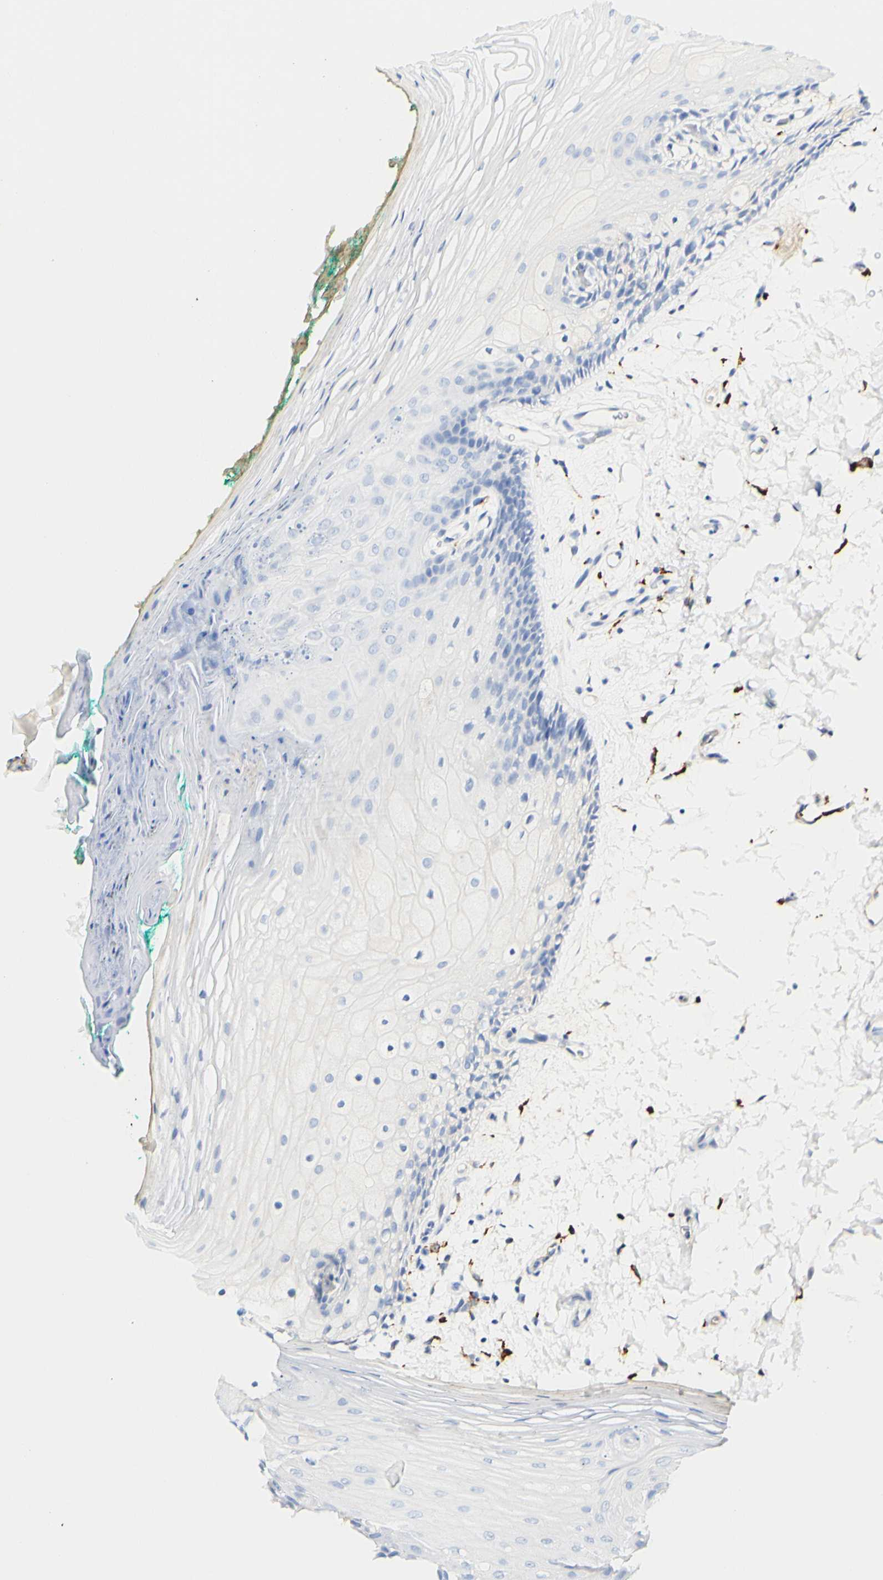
{"staining": {"intensity": "weak", "quantity": "<25%", "location": "cytoplasmic/membranous"}, "tissue": "oral mucosa", "cell_type": "Squamous epithelial cells", "image_type": "normal", "snomed": [{"axis": "morphology", "description": "Normal tissue, NOS"}, {"axis": "topography", "description": "Skeletal muscle"}, {"axis": "topography", "description": "Oral tissue"}, {"axis": "topography", "description": "Peripheral nerve tissue"}], "caption": "Immunohistochemistry (IHC) photomicrograph of benign oral mucosa stained for a protein (brown), which shows no positivity in squamous epithelial cells.", "gene": "FCGRT", "patient": {"sex": "female", "age": 84}}